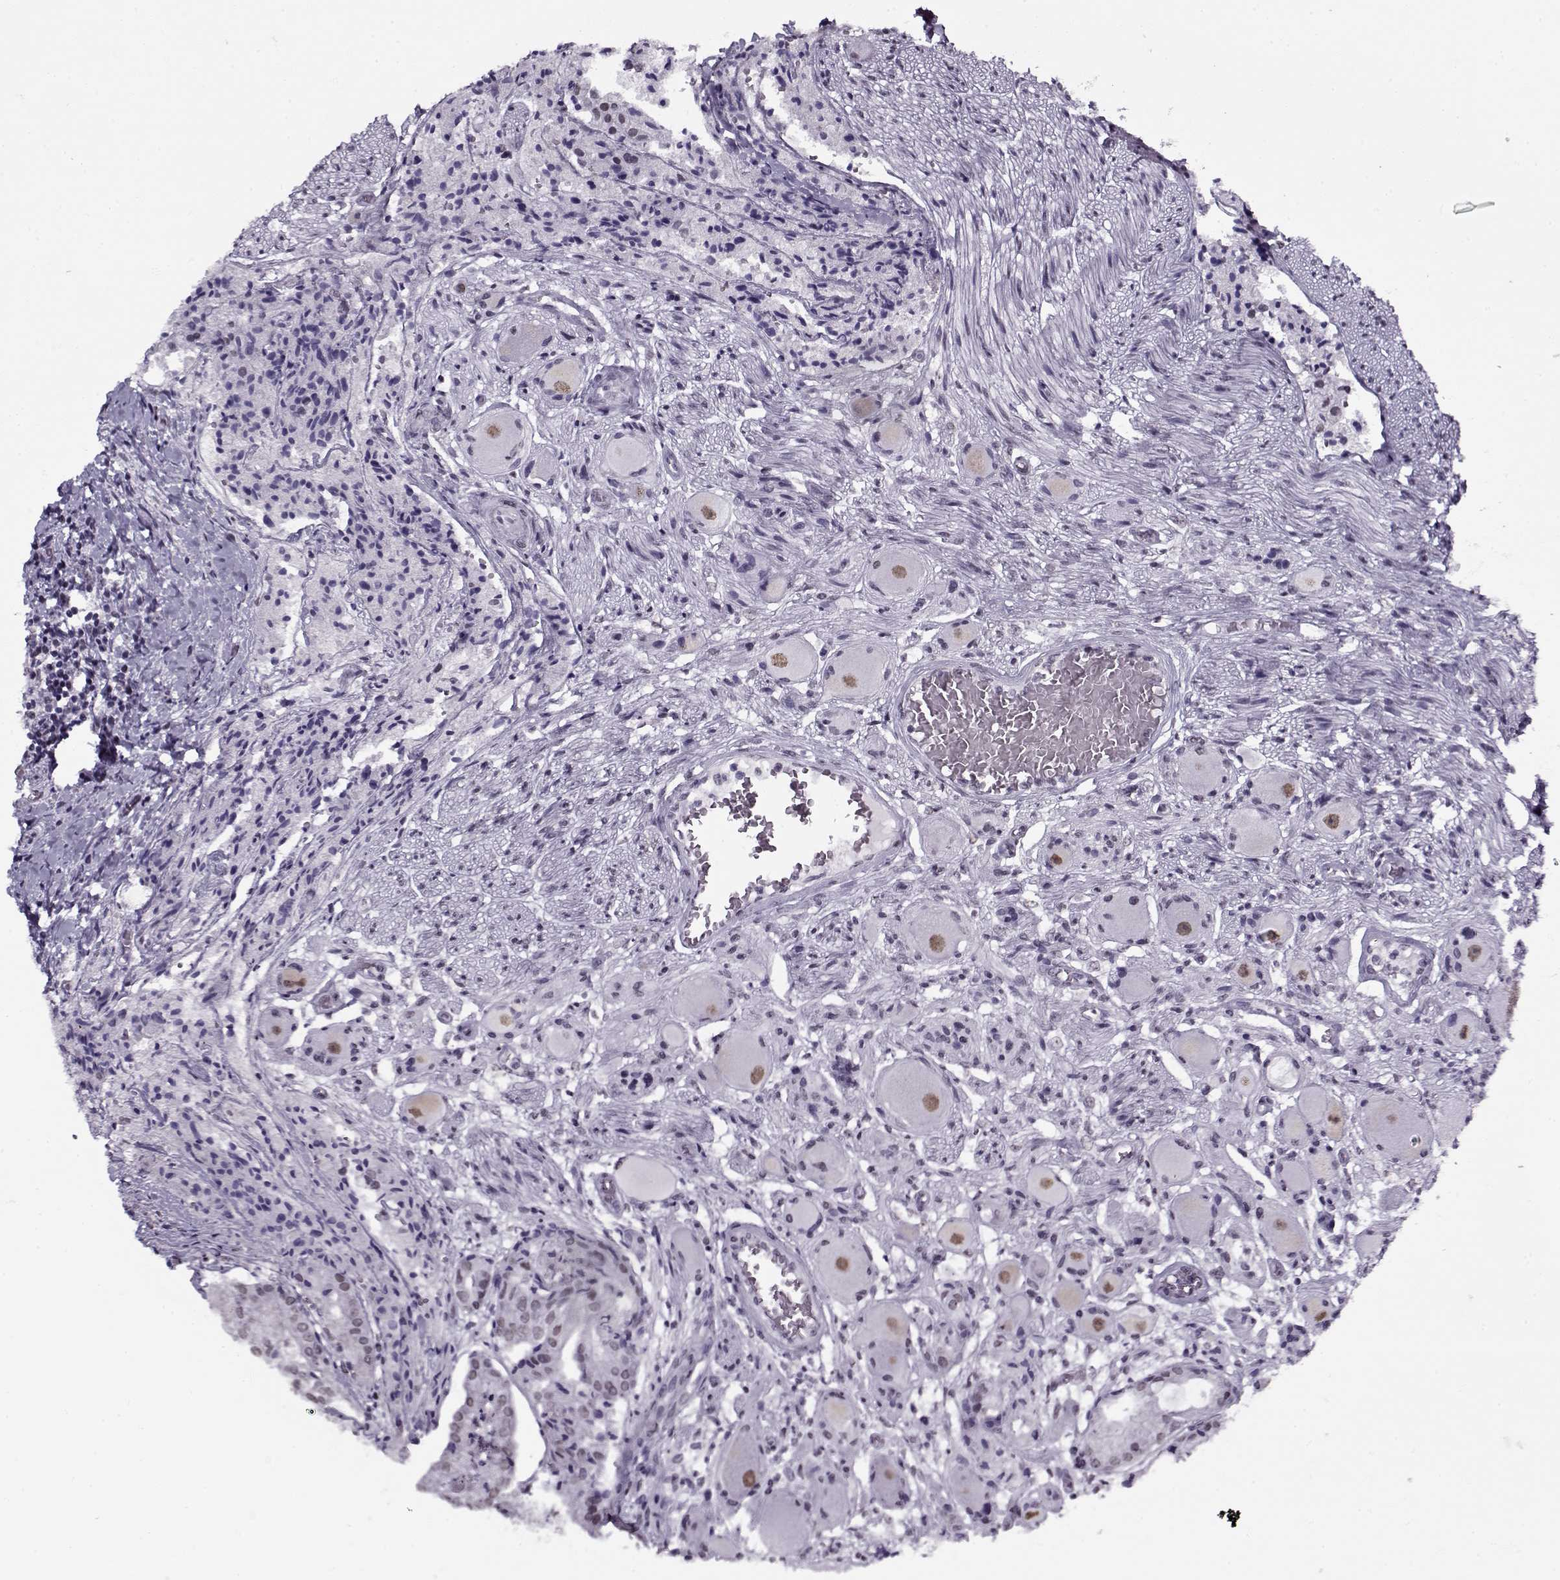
{"staining": {"intensity": "weak", "quantity": "<25%", "location": "nuclear"}, "tissue": "prostate cancer", "cell_type": "Tumor cells", "image_type": "cancer", "snomed": [{"axis": "morphology", "description": "Adenocarcinoma, NOS"}, {"axis": "topography", "description": "Prostate and seminal vesicle, NOS"}, {"axis": "topography", "description": "Prostate"}], "caption": "Histopathology image shows no significant protein expression in tumor cells of prostate cancer (adenocarcinoma).", "gene": "PRMT8", "patient": {"sex": "male", "age": 44}}